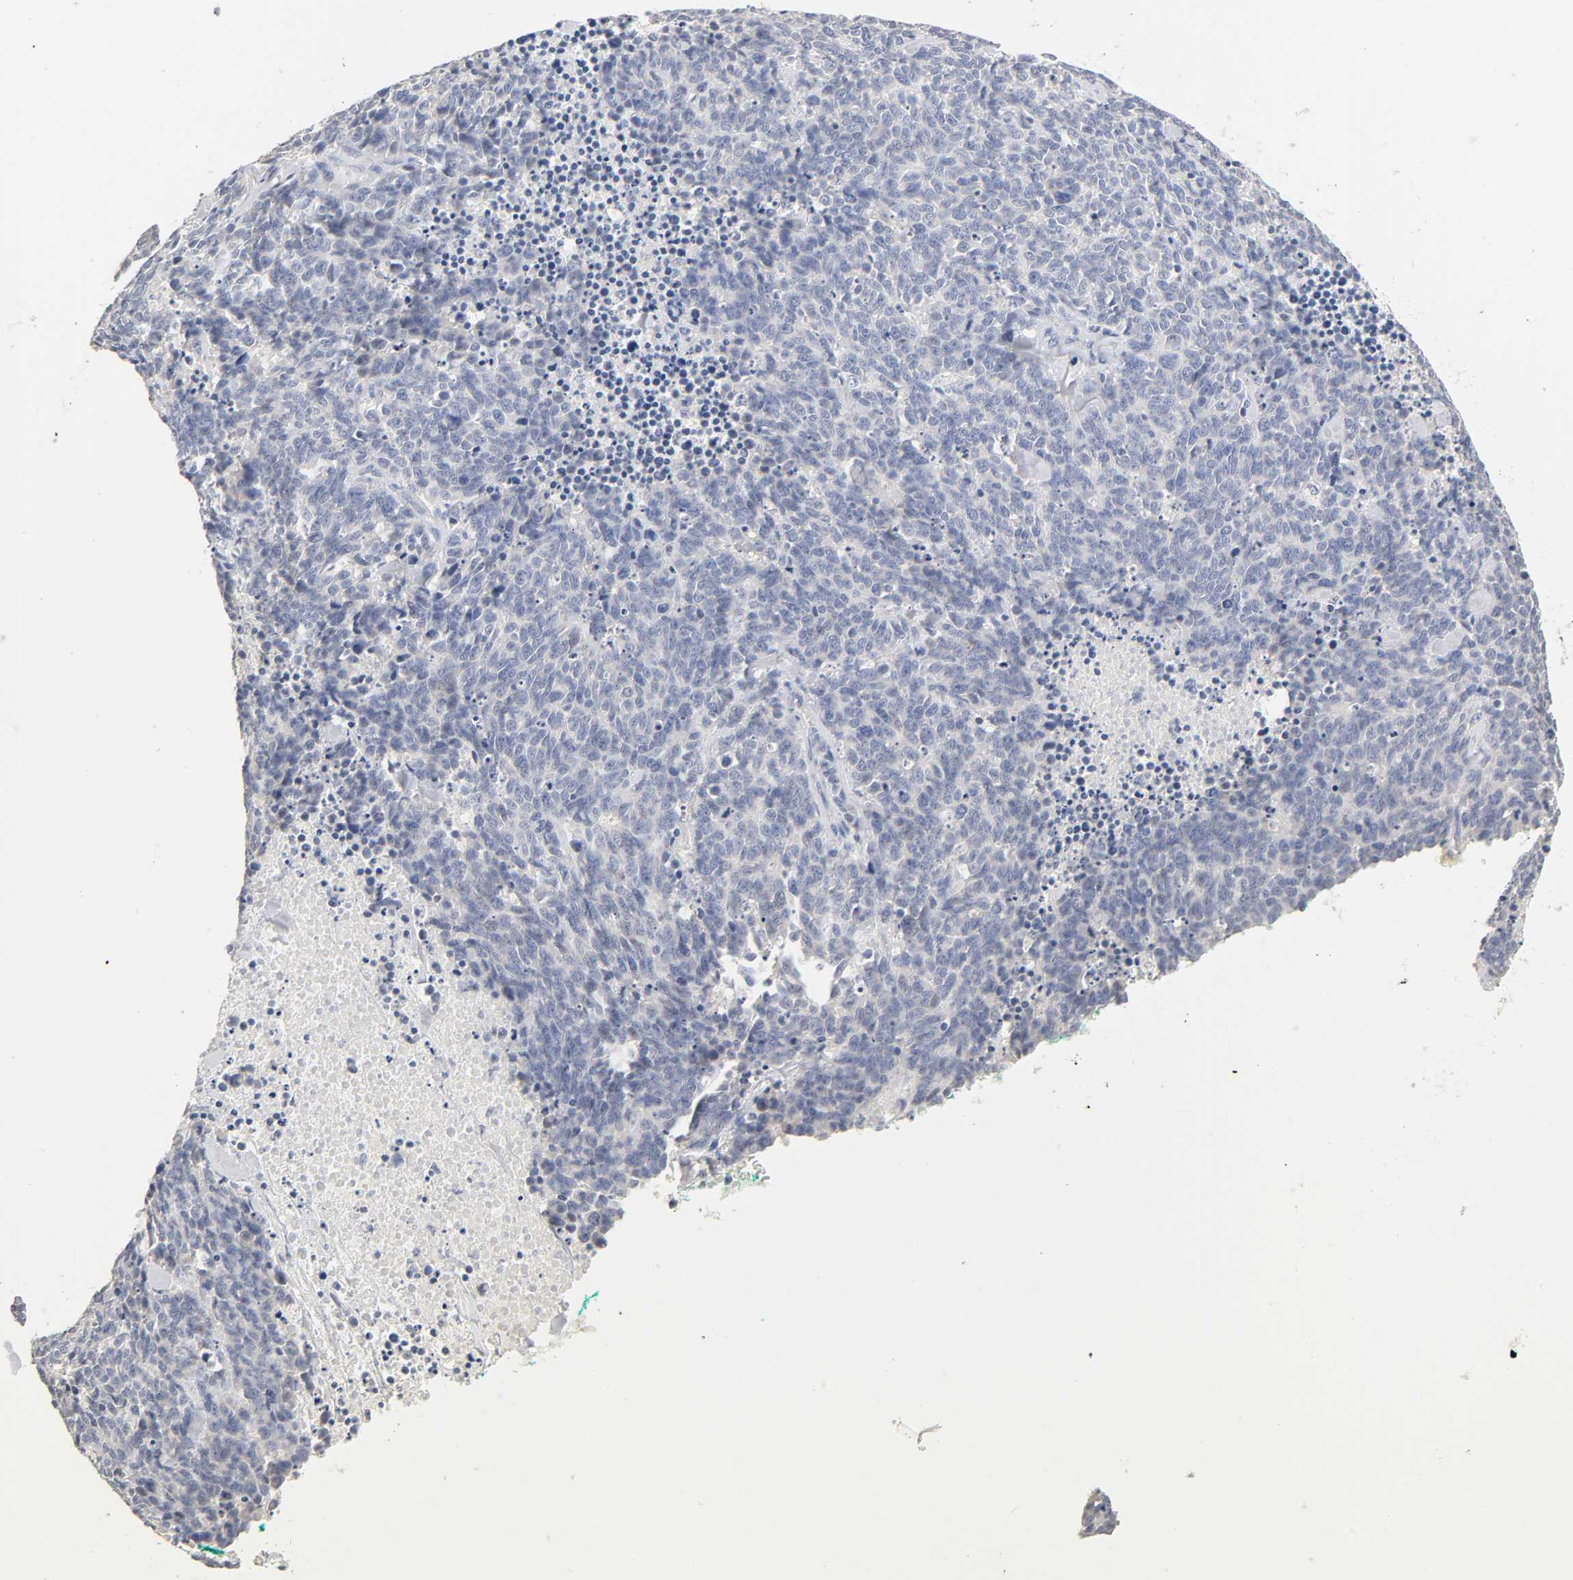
{"staining": {"intensity": "negative", "quantity": "none", "location": "none"}, "tissue": "lung cancer", "cell_type": "Tumor cells", "image_type": "cancer", "snomed": [{"axis": "morphology", "description": "Neoplasm, malignant, NOS"}, {"axis": "topography", "description": "Lung"}], "caption": "High power microscopy photomicrograph of an immunohistochemistry (IHC) histopathology image of lung cancer, revealing no significant positivity in tumor cells.", "gene": "OVOL1", "patient": {"sex": "female", "age": 58}}